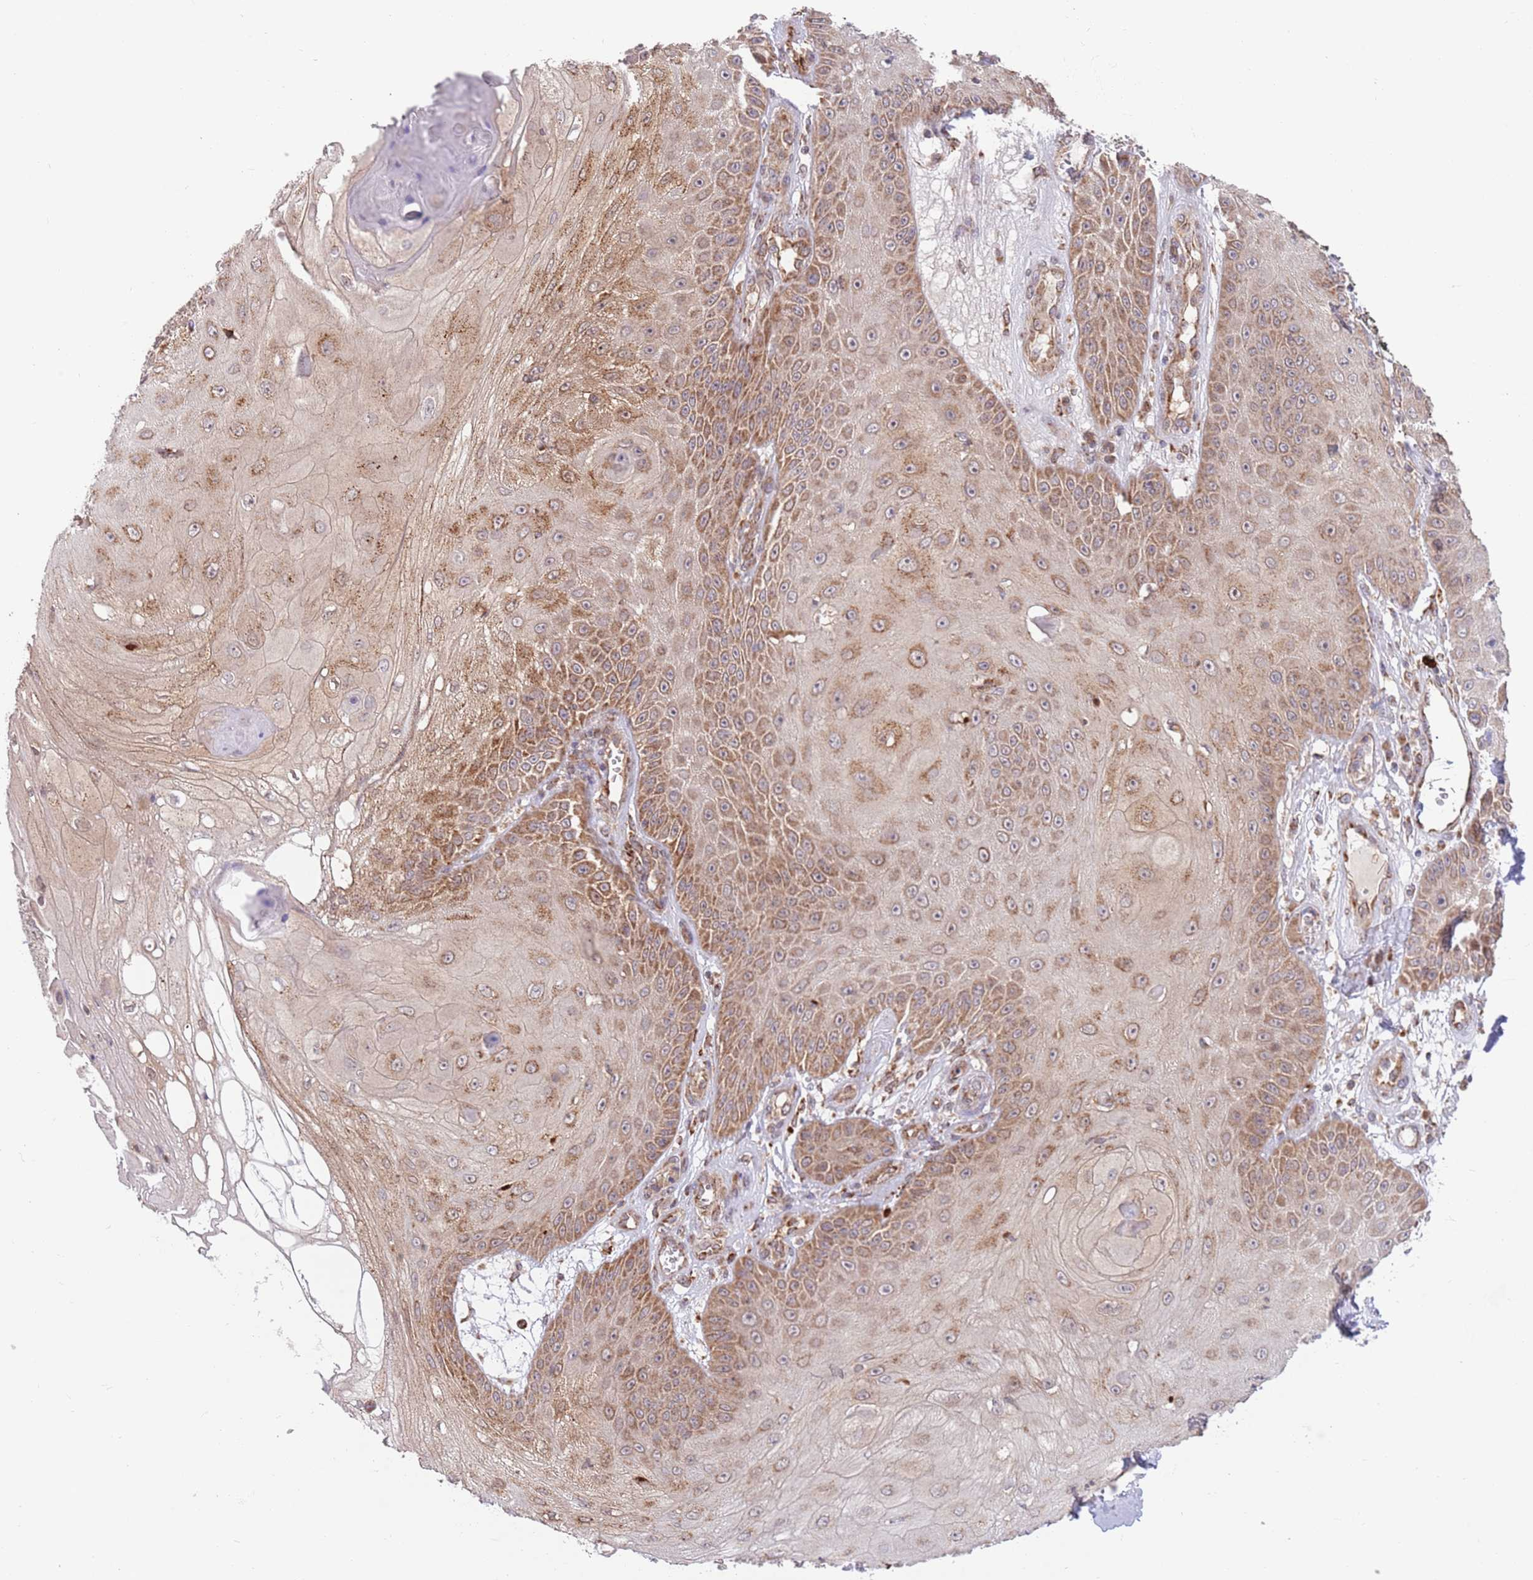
{"staining": {"intensity": "moderate", "quantity": "25%-75%", "location": "cytoplasmic/membranous"}, "tissue": "skin cancer", "cell_type": "Tumor cells", "image_type": "cancer", "snomed": [{"axis": "morphology", "description": "Squamous cell carcinoma, NOS"}, {"axis": "topography", "description": "Skin"}], "caption": "Protein staining demonstrates moderate cytoplasmic/membranous staining in approximately 25%-75% of tumor cells in squamous cell carcinoma (skin).", "gene": "GUK1", "patient": {"sex": "male", "age": 70}}